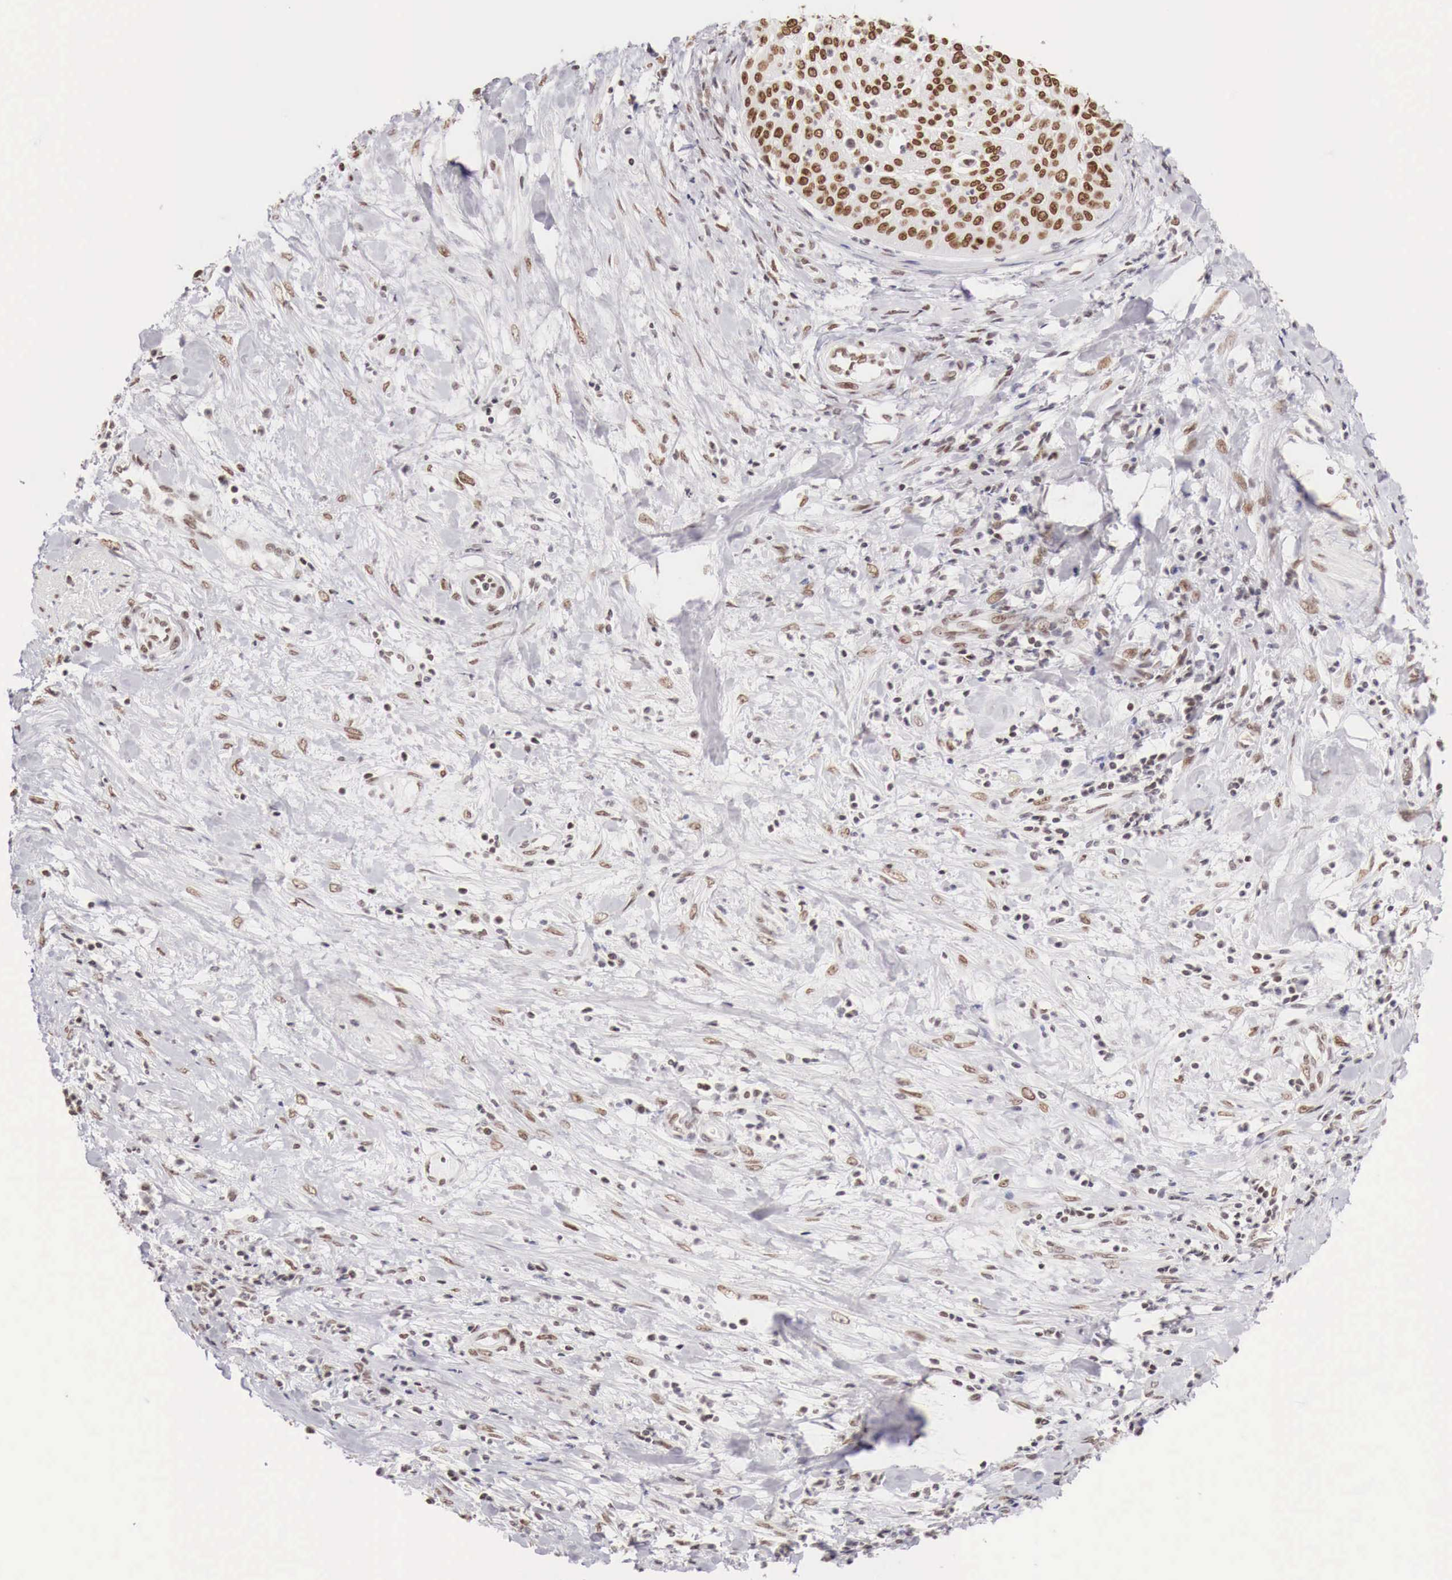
{"staining": {"intensity": "moderate", "quantity": "25%-75%", "location": "nuclear"}, "tissue": "cervical cancer", "cell_type": "Tumor cells", "image_type": "cancer", "snomed": [{"axis": "morphology", "description": "Squamous cell carcinoma, NOS"}, {"axis": "topography", "description": "Cervix"}], "caption": "Tumor cells show medium levels of moderate nuclear expression in about 25%-75% of cells in human cervical cancer. (brown staining indicates protein expression, while blue staining denotes nuclei).", "gene": "PHF14", "patient": {"sex": "female", "age": 41}}